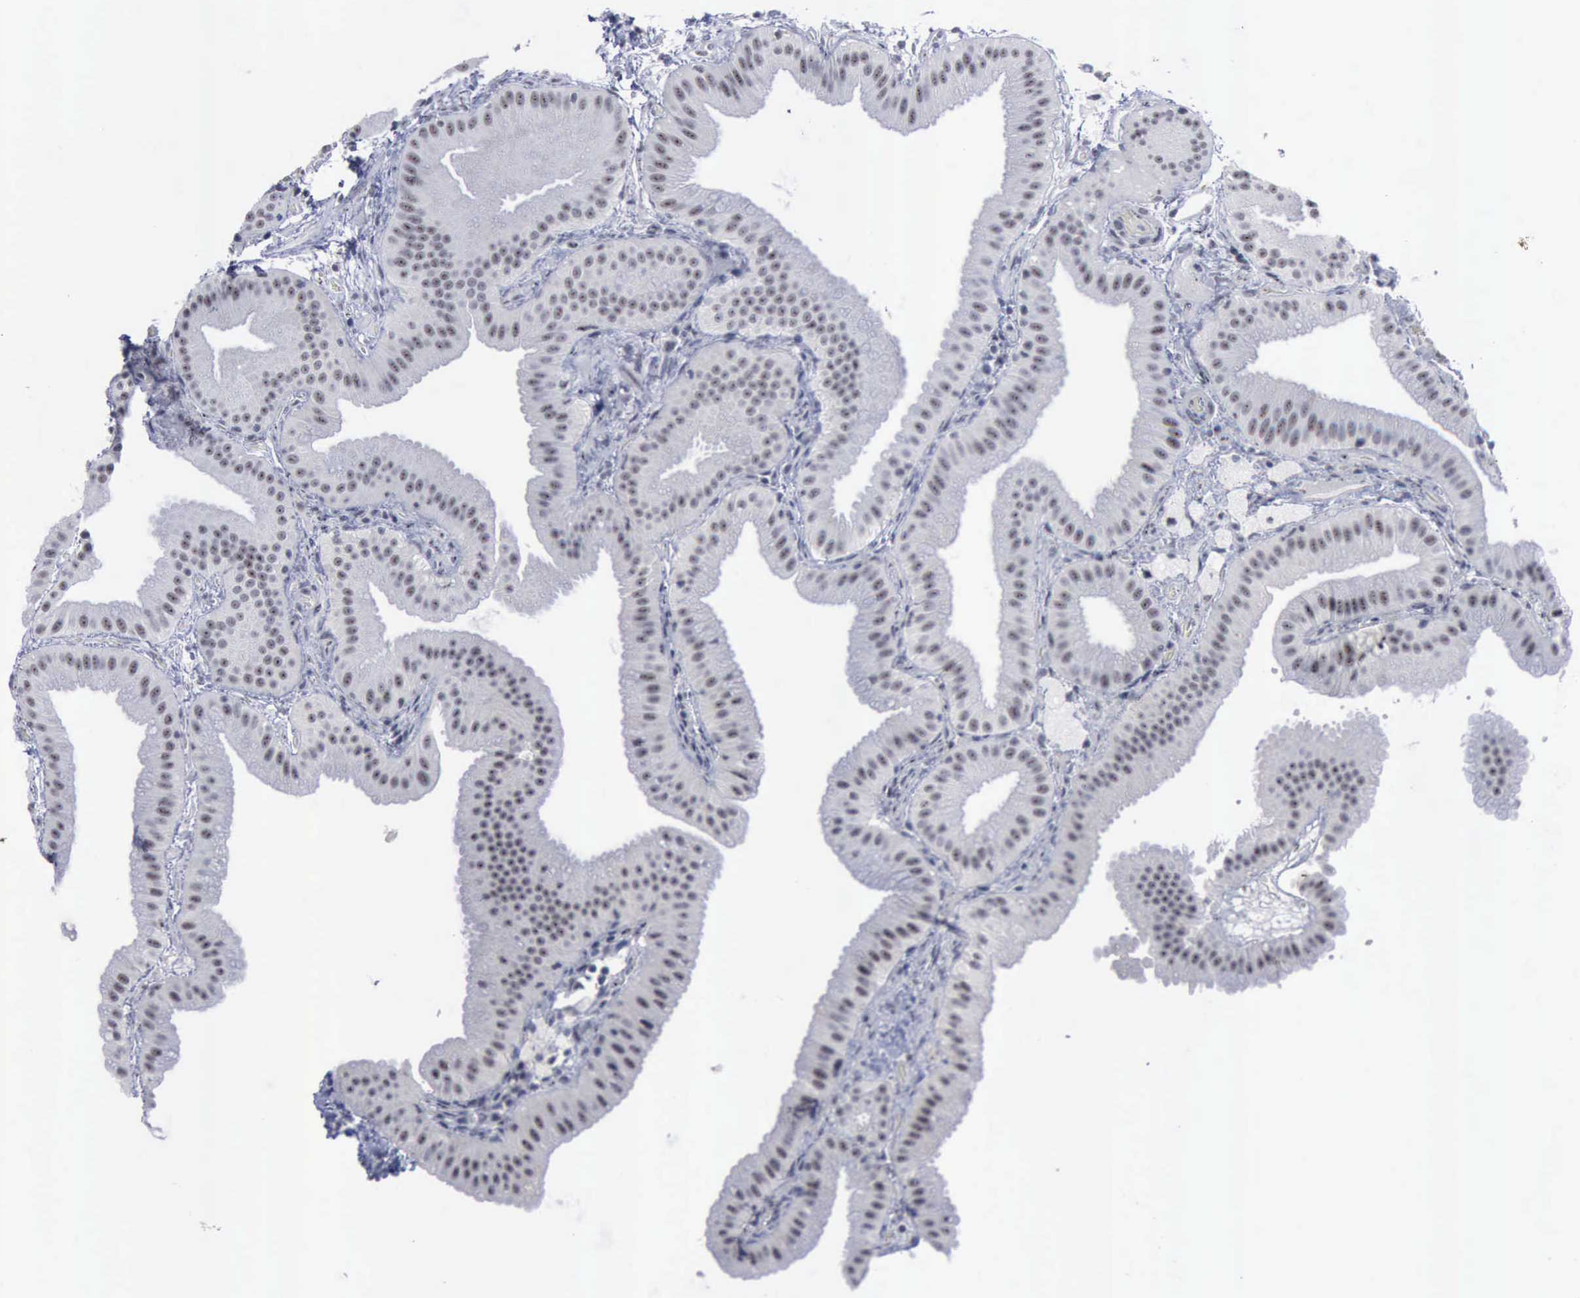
{"staining": {"intensity": "negative", "quantity": "none", "location": "none"}, "tissue": "gallbladder", "cell_type": "Glandular cells", "image_type": "normal", "snomed": [{"axis": "morphology", "description": "Normal tissue, NOS"}, {"axis": "topography", "description": "Gallbladder"}], "caption": "A micrograph of gallbladder stained for a protein shows no brown staining in glandular cells.", "gene": "BRD1", "patient": {"sex": "female", "age": 63}}